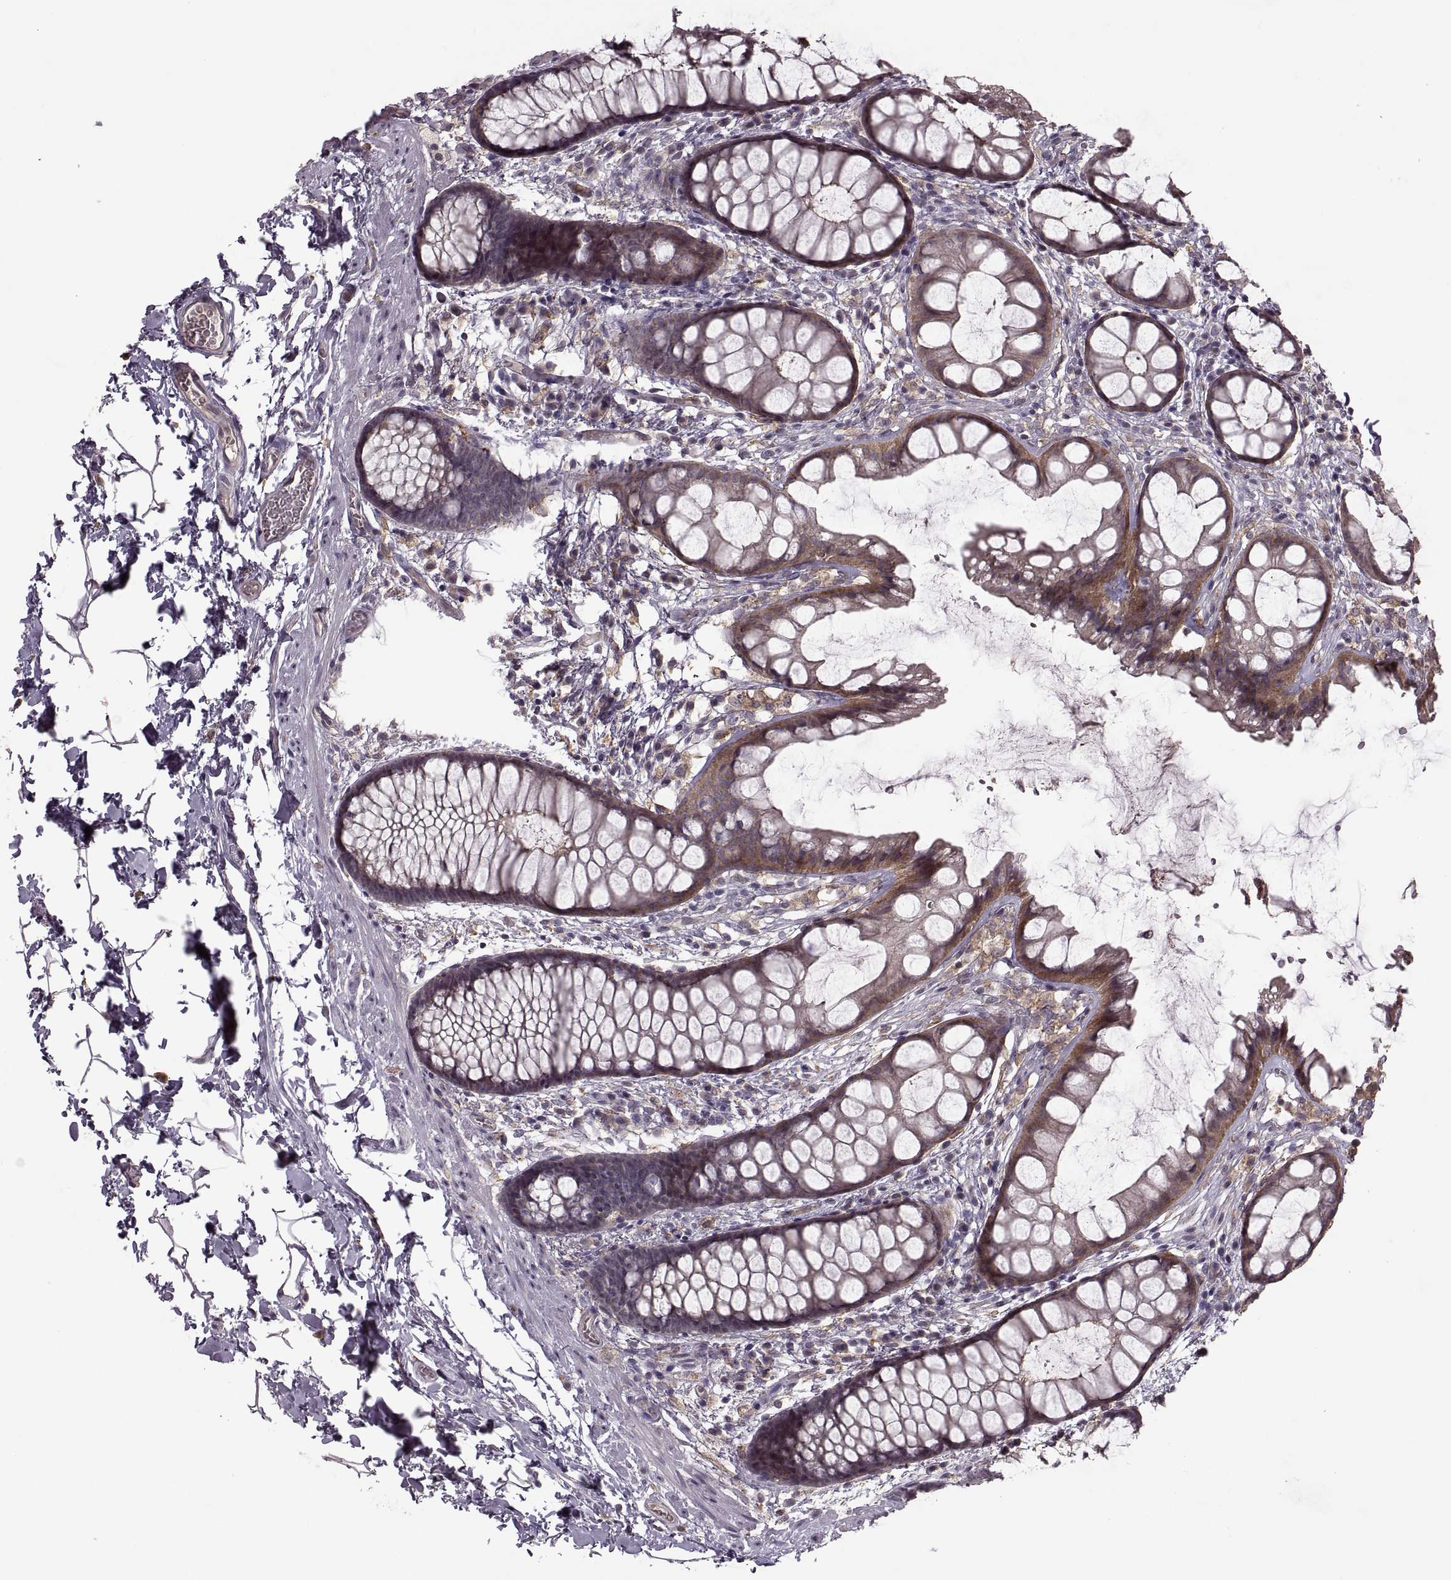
{"staining": {"intensity": "moderate", "quantity": ">75%", "location": "cytoplasmic/membranous"}, "tissue": "rectum", "cell_type": "Glandular cells", "image_type": "normal", "snomed": [{"axis": "morphology", "description": "Normal tissue, NOS"}, {"axis": "topography", "description": "Rectum"}], "caption": "IHC histopathology image of benign rectum: rectum stained using IHC displays medium levels of moderate protein expression localized specifically in the cytoplasmic/membranous of glandular cells, appearing as a cytoplasmic/membranous brown color.", "gene": "PIERCE1", "patient": {"sex": "female", "age": 62}}